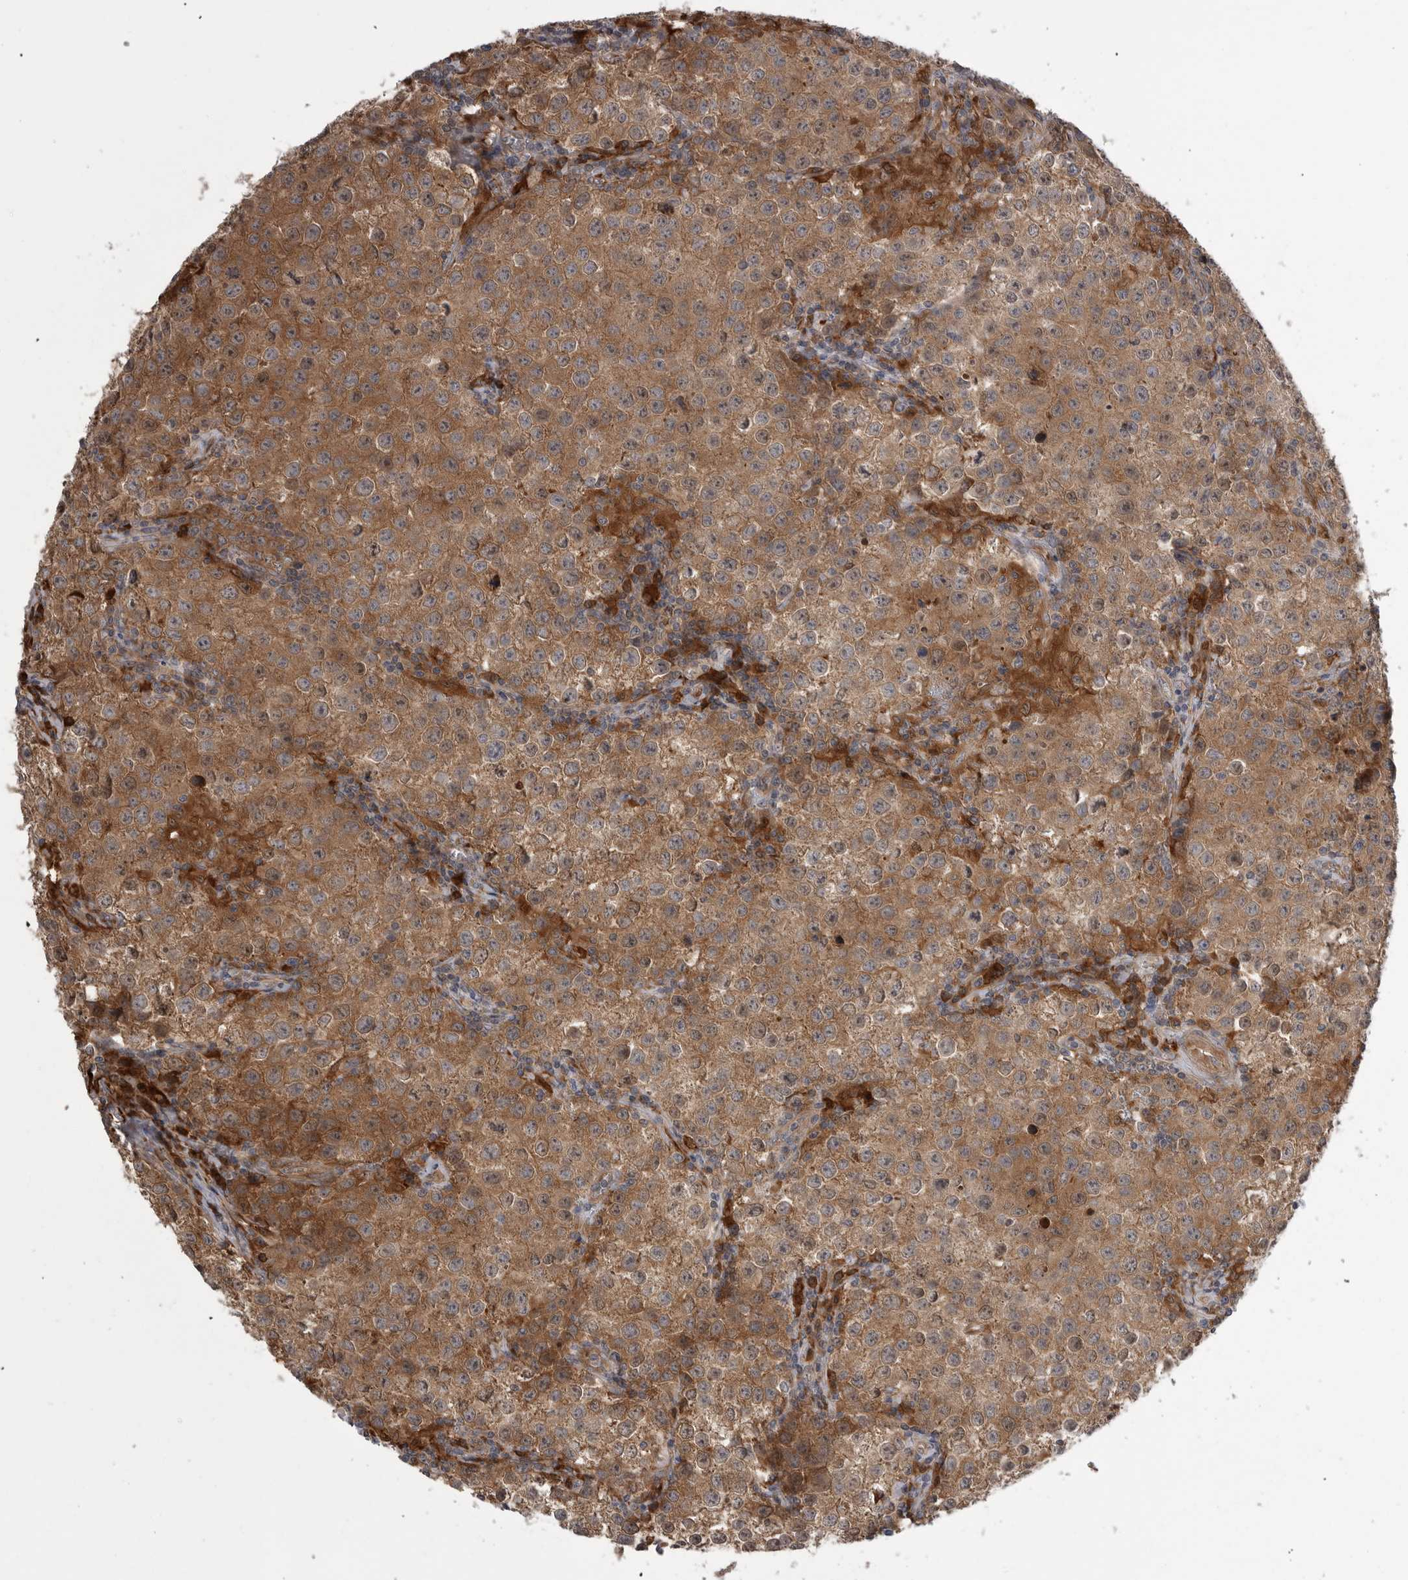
{"staining": {"intensity": "moderate", "quantity": ">75%", "location": "cytoplasmic/membranous"}, "tissue": "testis cancer", "cell_type": "Tumor cells", "image_type": "cancer", "snomed": [{"axis": "morphology", "description": "Seminoma, NOS"}, {"axis": "morphology", "description": "Carcinoma, Embryonal, NOS"}, {"axis": "topography", "description": "Testis"}], "caption": "A brown stain shows moderate cytoplasmic/membranous staining of a protein in testis cancer tumor cells. The staining was performed using DAB to visualize the protein expression in brown, while the nuclei were stained in blue with hematoxylin (Magnification: 20x).", "gene": "RAB3GAP2", "patient": {"sex": "male", "age": 43}}